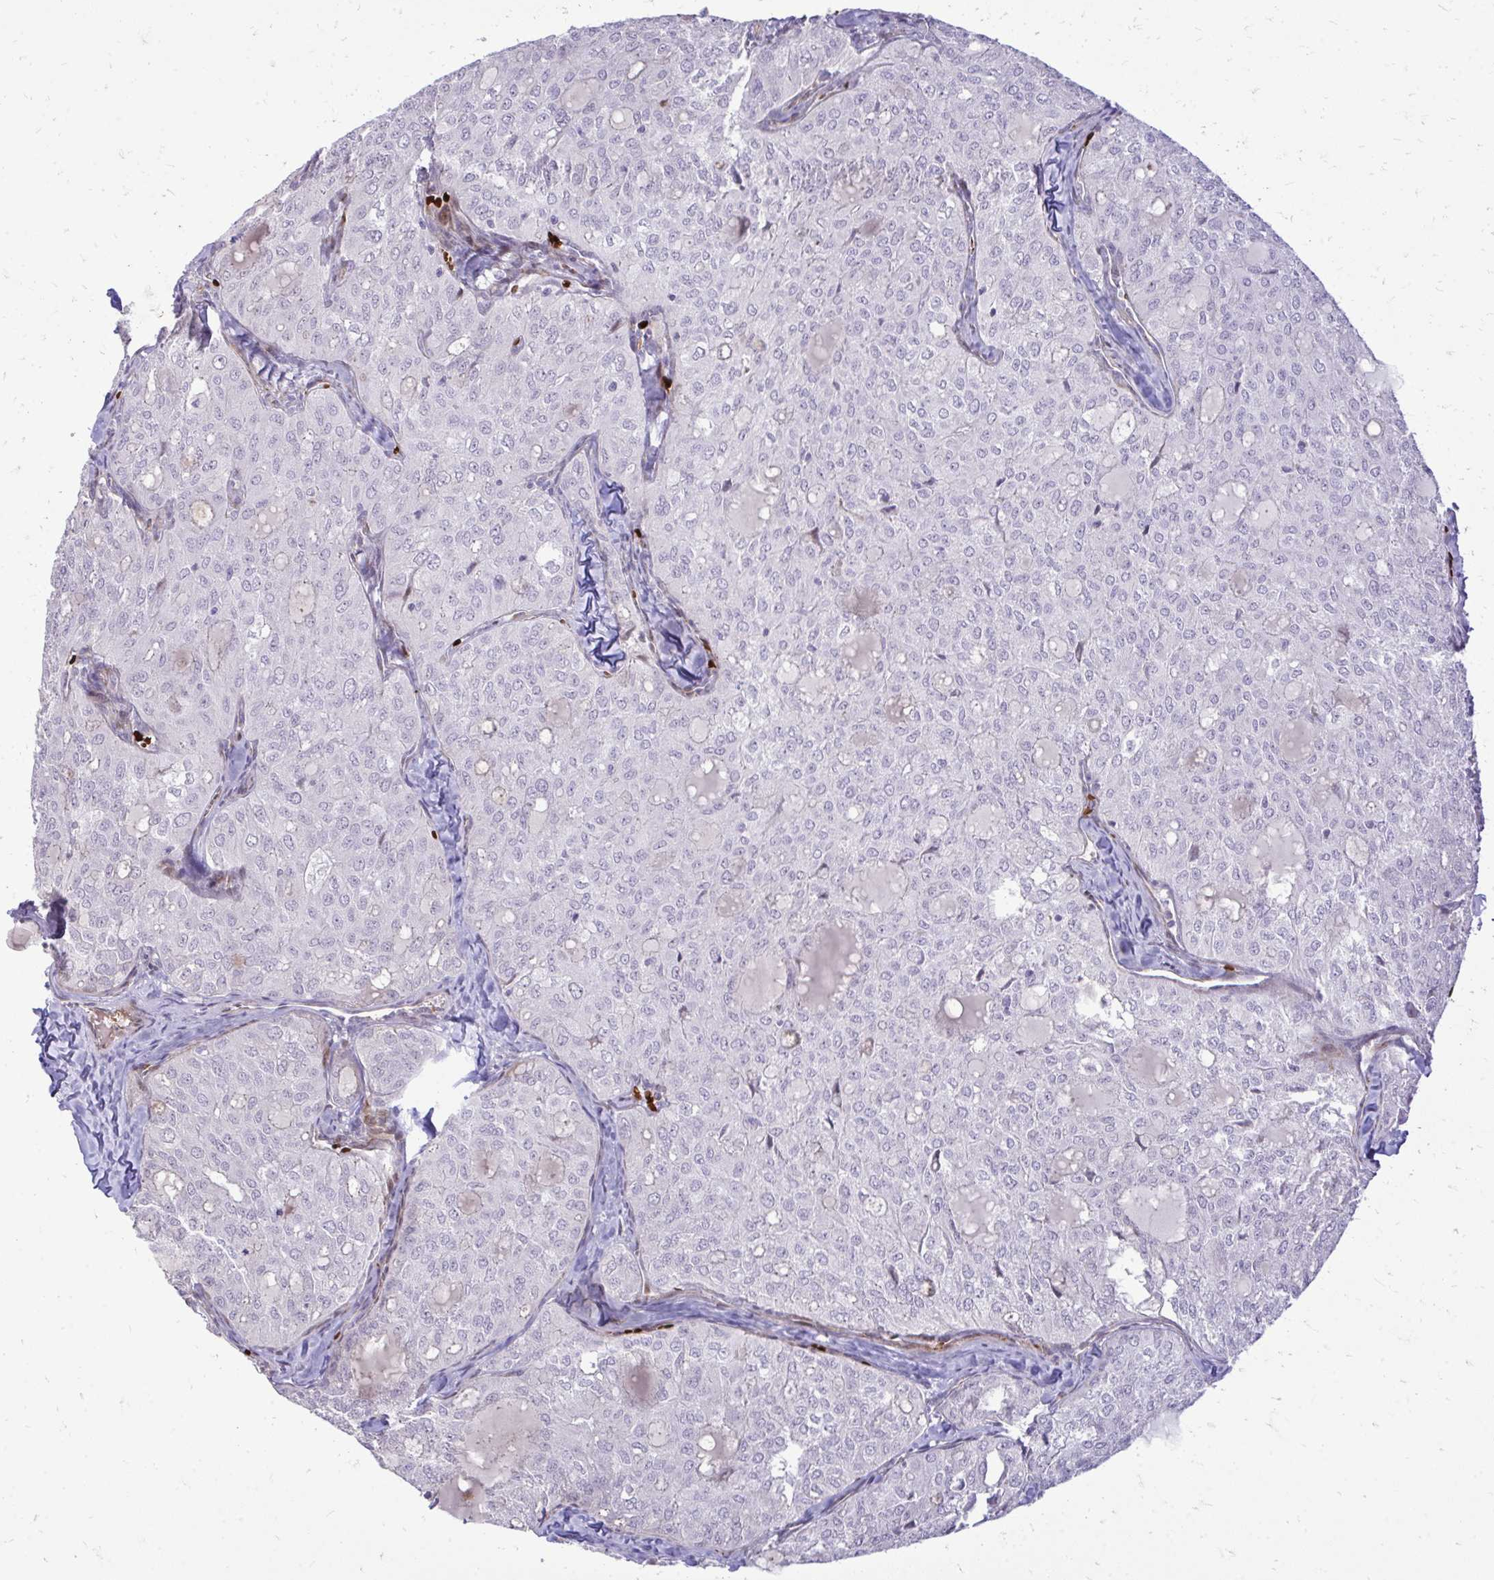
{"staining": {"intensity": "negative", "quantity": "none", "location": "none"}, "tissue": "thyroid cancer", "cell_type": "Tumor cells", "image_type": "cancer", "snomed": [{"axis": "morphology", "description": "Follicular adenoma carcinoma, NOS"}, {"axis": "topography", "description": "Thyroid gland"}], "caption": "Follicular adenoma carcinoma (thyroid) was stained to show a protein in brown. There is no significant expression in tumor cells.", "gene": "DLX4", "patient": {"sex": "male", "age": 75}}